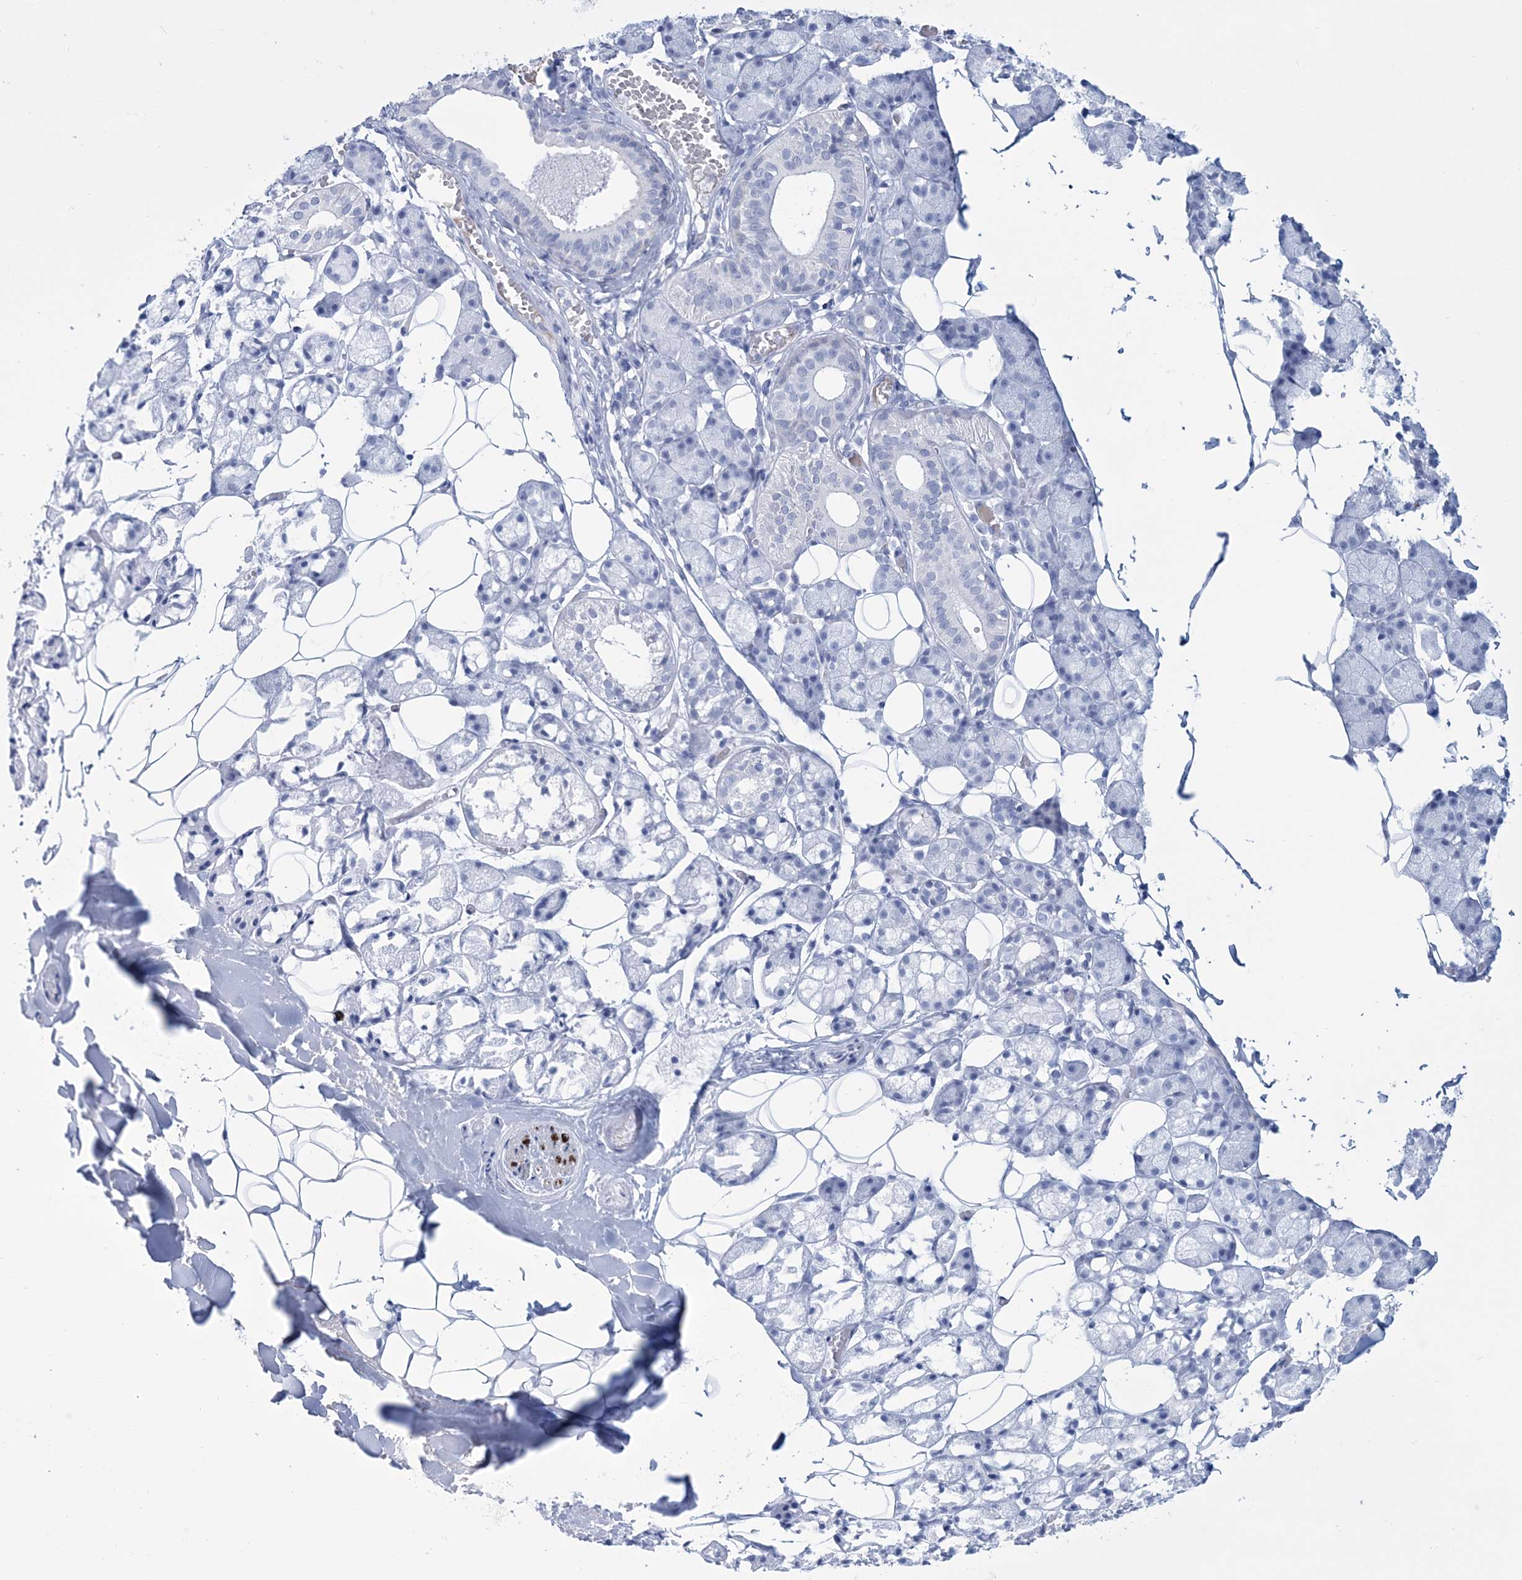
{"staining": {"intensity": "negative", "quantity": "none", "location": "none"}, "tissue": "salivary gland", "cell_type": "Glandular cells", "image_type": "normal", "snomed": [{"axis": "morphology", "description": "Normal tissue, NOS"}, {"axis": "topography", "description": "Salivary gland"}], "caption": "Immunohistochemical staining of benign human salivary gland displays no significant staining in glandular cells. (DAB IHC, high magnification).", "gene": "DPCD", "patient": {"sex": "female", "age": 33}}